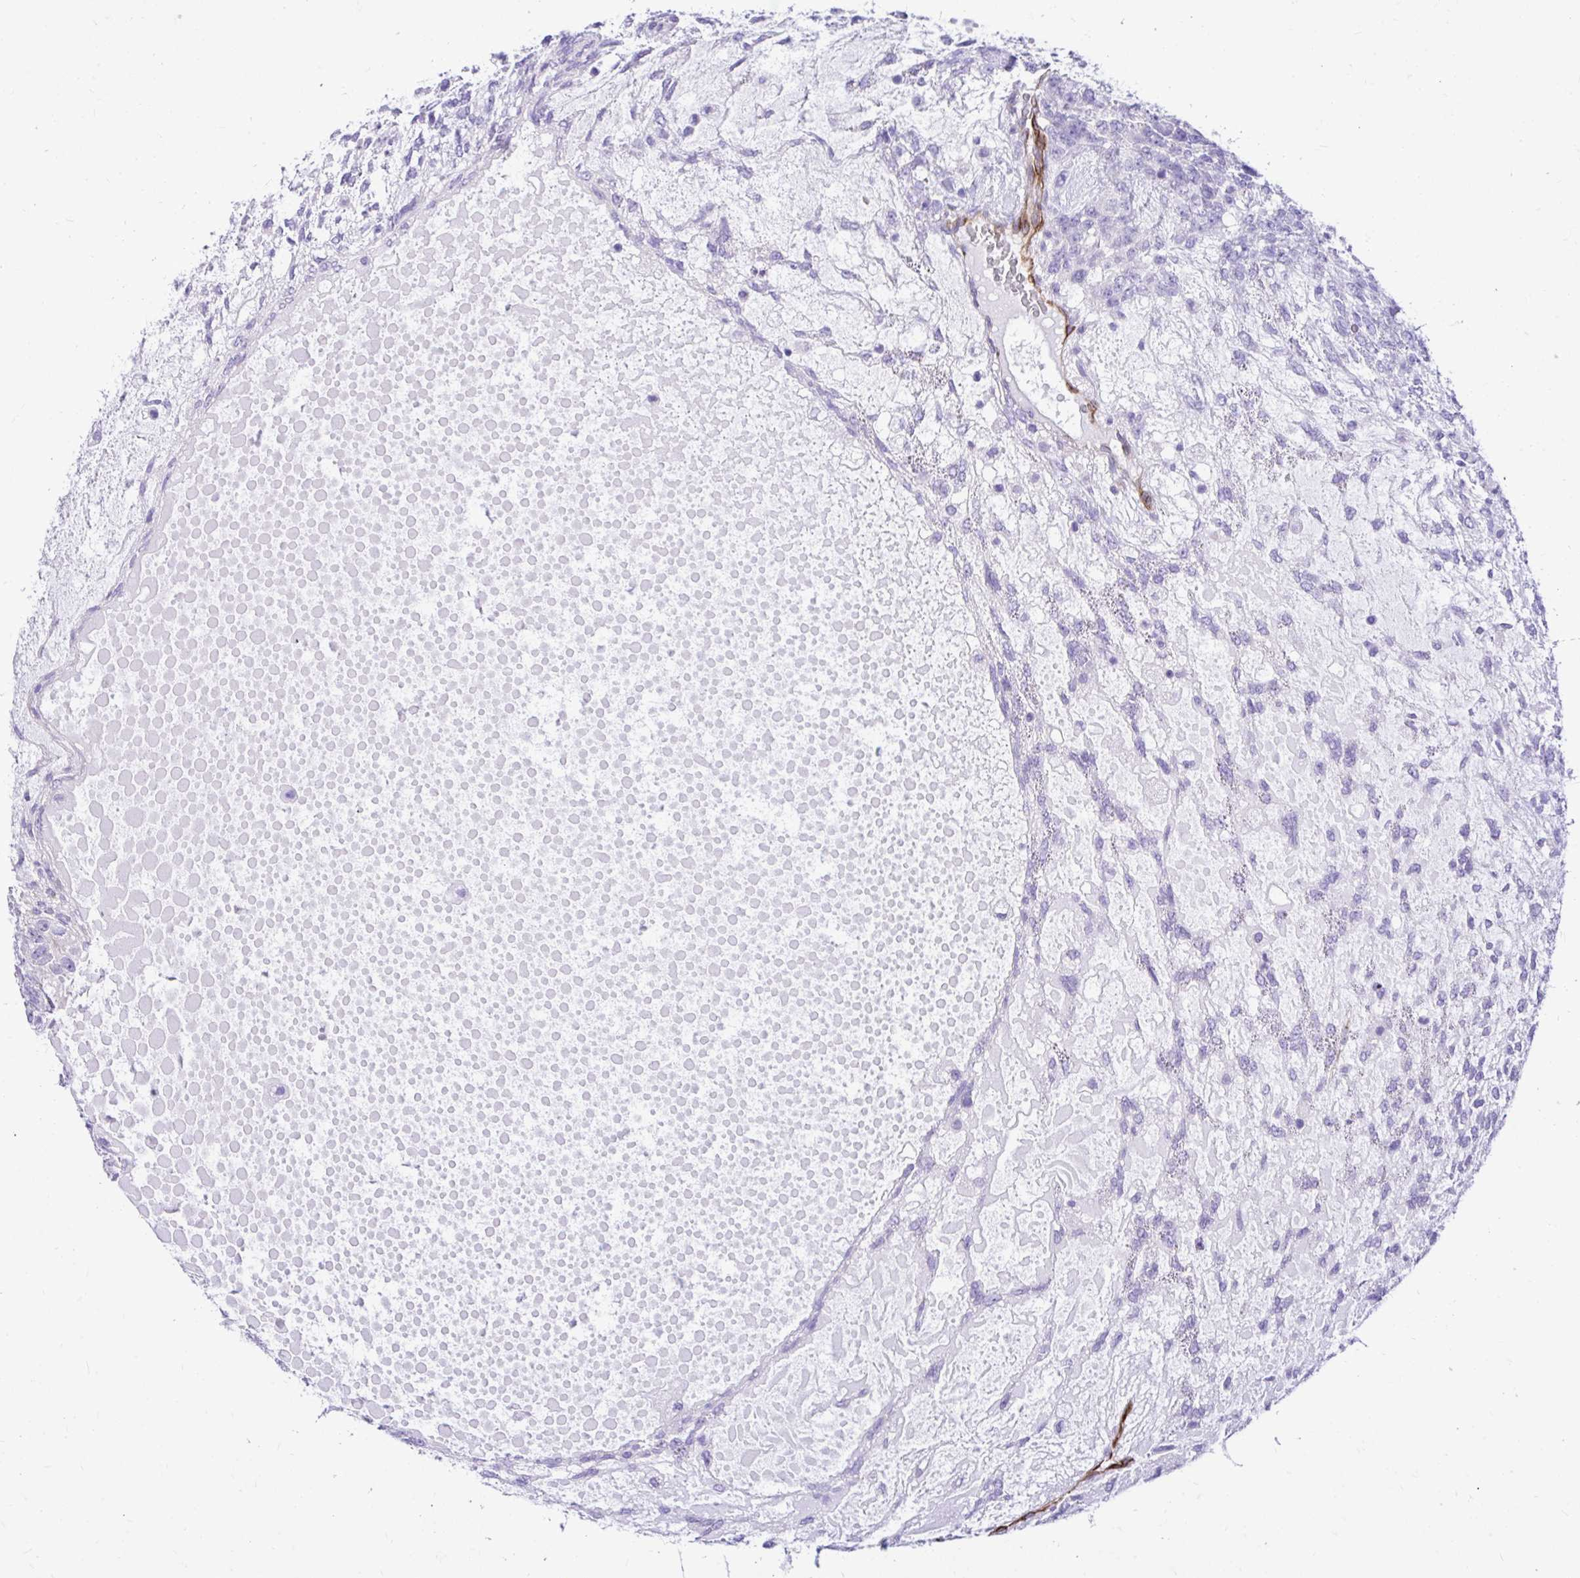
{"staining": {"intensity": "negative", "quantity": "none", "location": "none"}, "tissue": "testis cancer", "cell_type": "Tumor cells", "image_type": "cancer", "snomed": [{"axis": "morphology", "description": "Carcinoma, Embryonal, NOS"}, {"axis": "topography", "description": "Testis"}], "caption": "IHC image of testis cancer (embryonal carcinoma) stained for a protein (brown), which exhibits no positivity in tumor cells.", "gene": "ABCG2", "patient": {"sex": "male", "age": 23}}